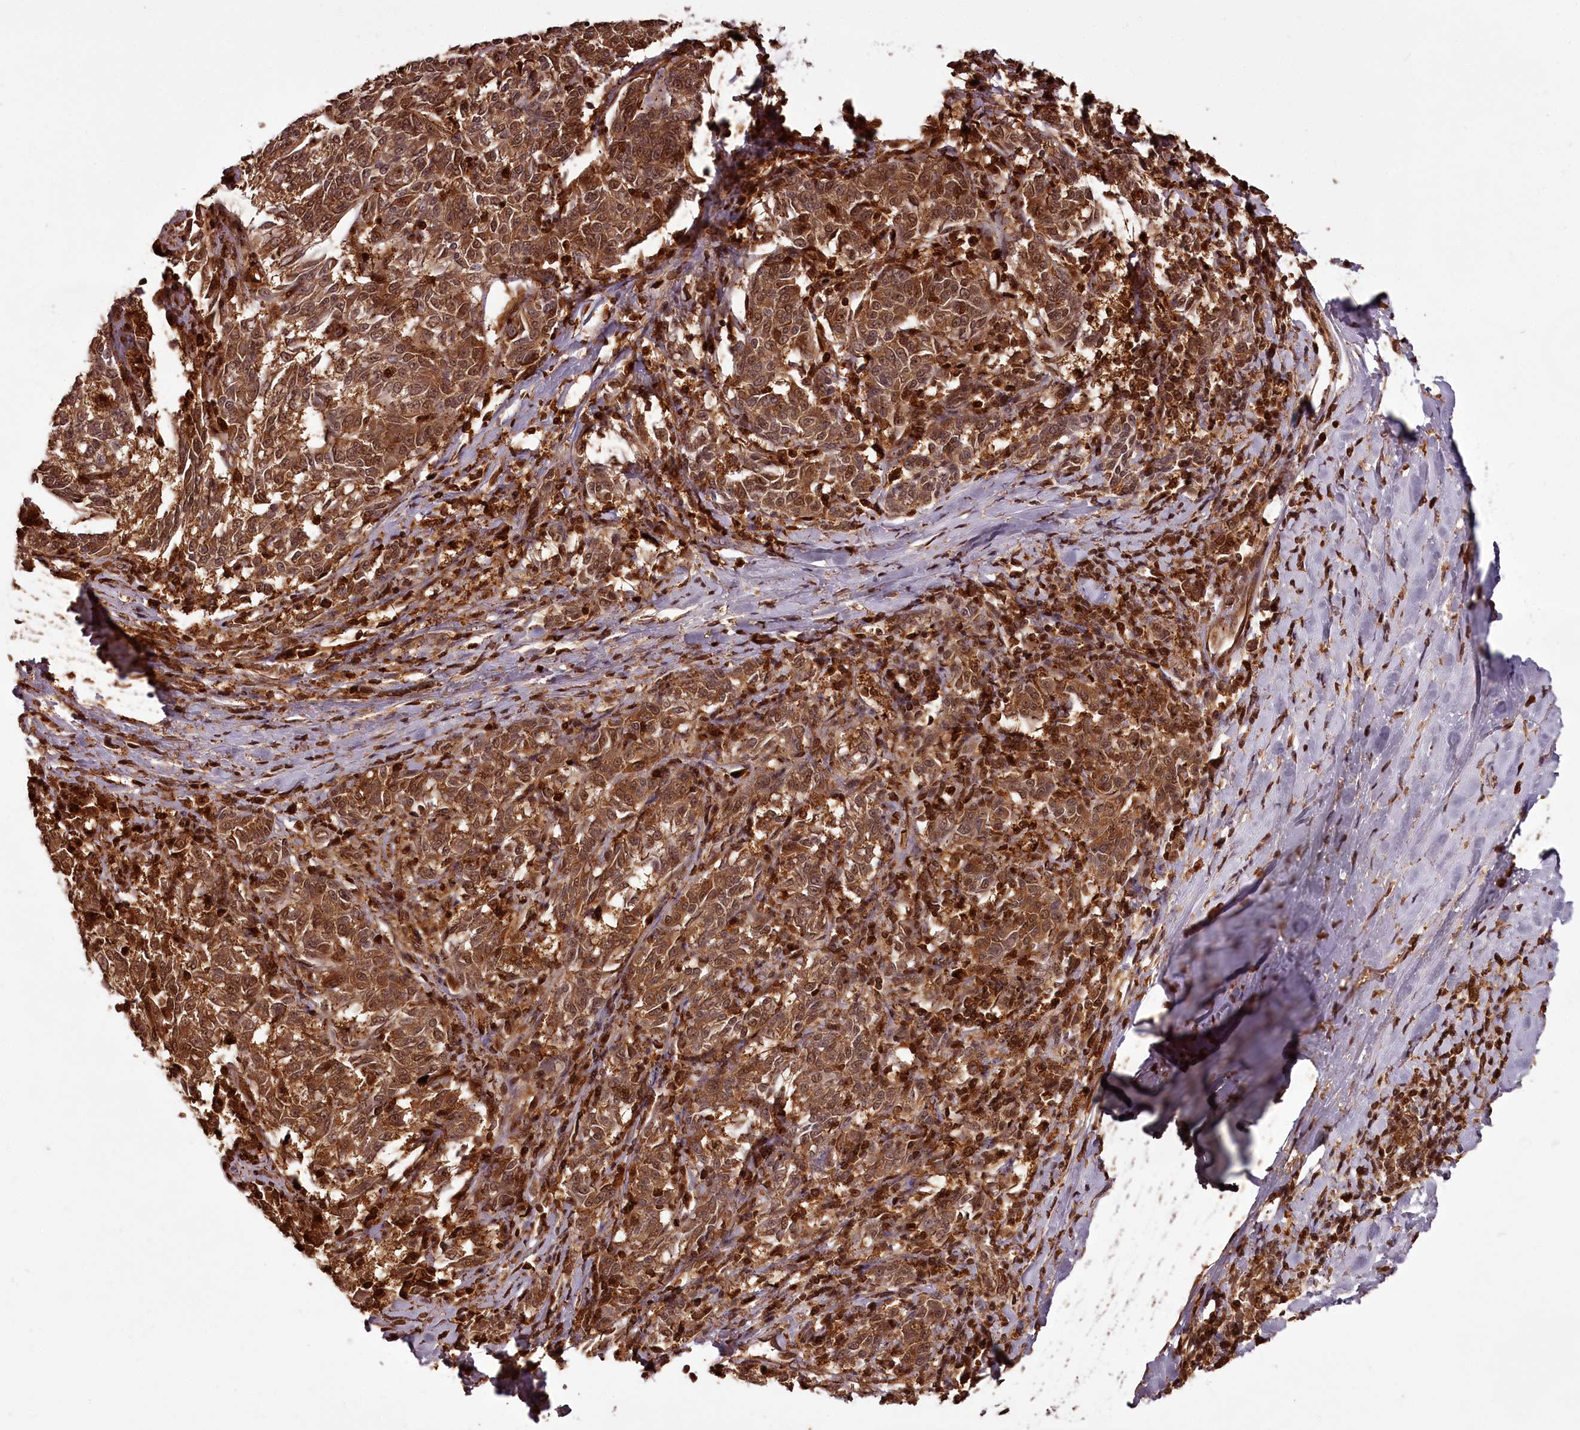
{"staining": {"intensity": "moderate", "quantity": ">75%", "location": "cytoplasmic/membranous,nuclear"}, "tissue": "melanoma", "cell_type": "Tumor cells", "image_type": "cancer", "snomed": [{"axis": "morphology", "description": "Malignant melanoma, NOS"}, {"axis": "topography", "description": "Skin"}], "caption": "Moderate cytoplasmic/membranous and nuclear positivity is present in about >75% of tumor cells in melanoma.", "gene": "NPRL2", "patient": {"sex": "female", "age": 72}}